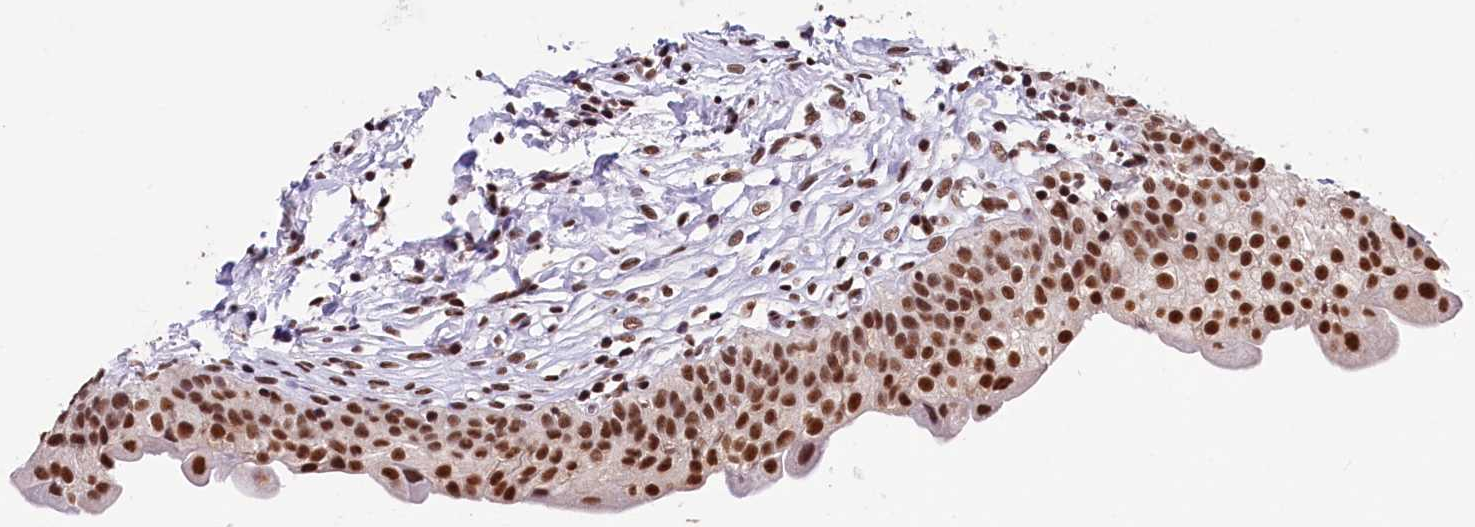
{"staining": {"intensity": "strong", "quantity": ">75%", "location": "nuclear"}, "tissue": "urinary bladder", "cell_type": "Urothelial cells", "image_type": "normal", "snomed": [{"axis": "morphology", "description": "Normal tissue, NOS"}, {"axis": "topography", "description": "Urinary bladder"}], "caption": "Immunohistochemistry photomicrograph of benign urinary bladder: urinary bladder stained using IHC reveals high levels of strong protein expression localized specifically in the nuclear of urothelial cells, appearing as a nuclear brown color.", "gene": "SNRPD2", "patient": {"sex": "male", "age": 55}}